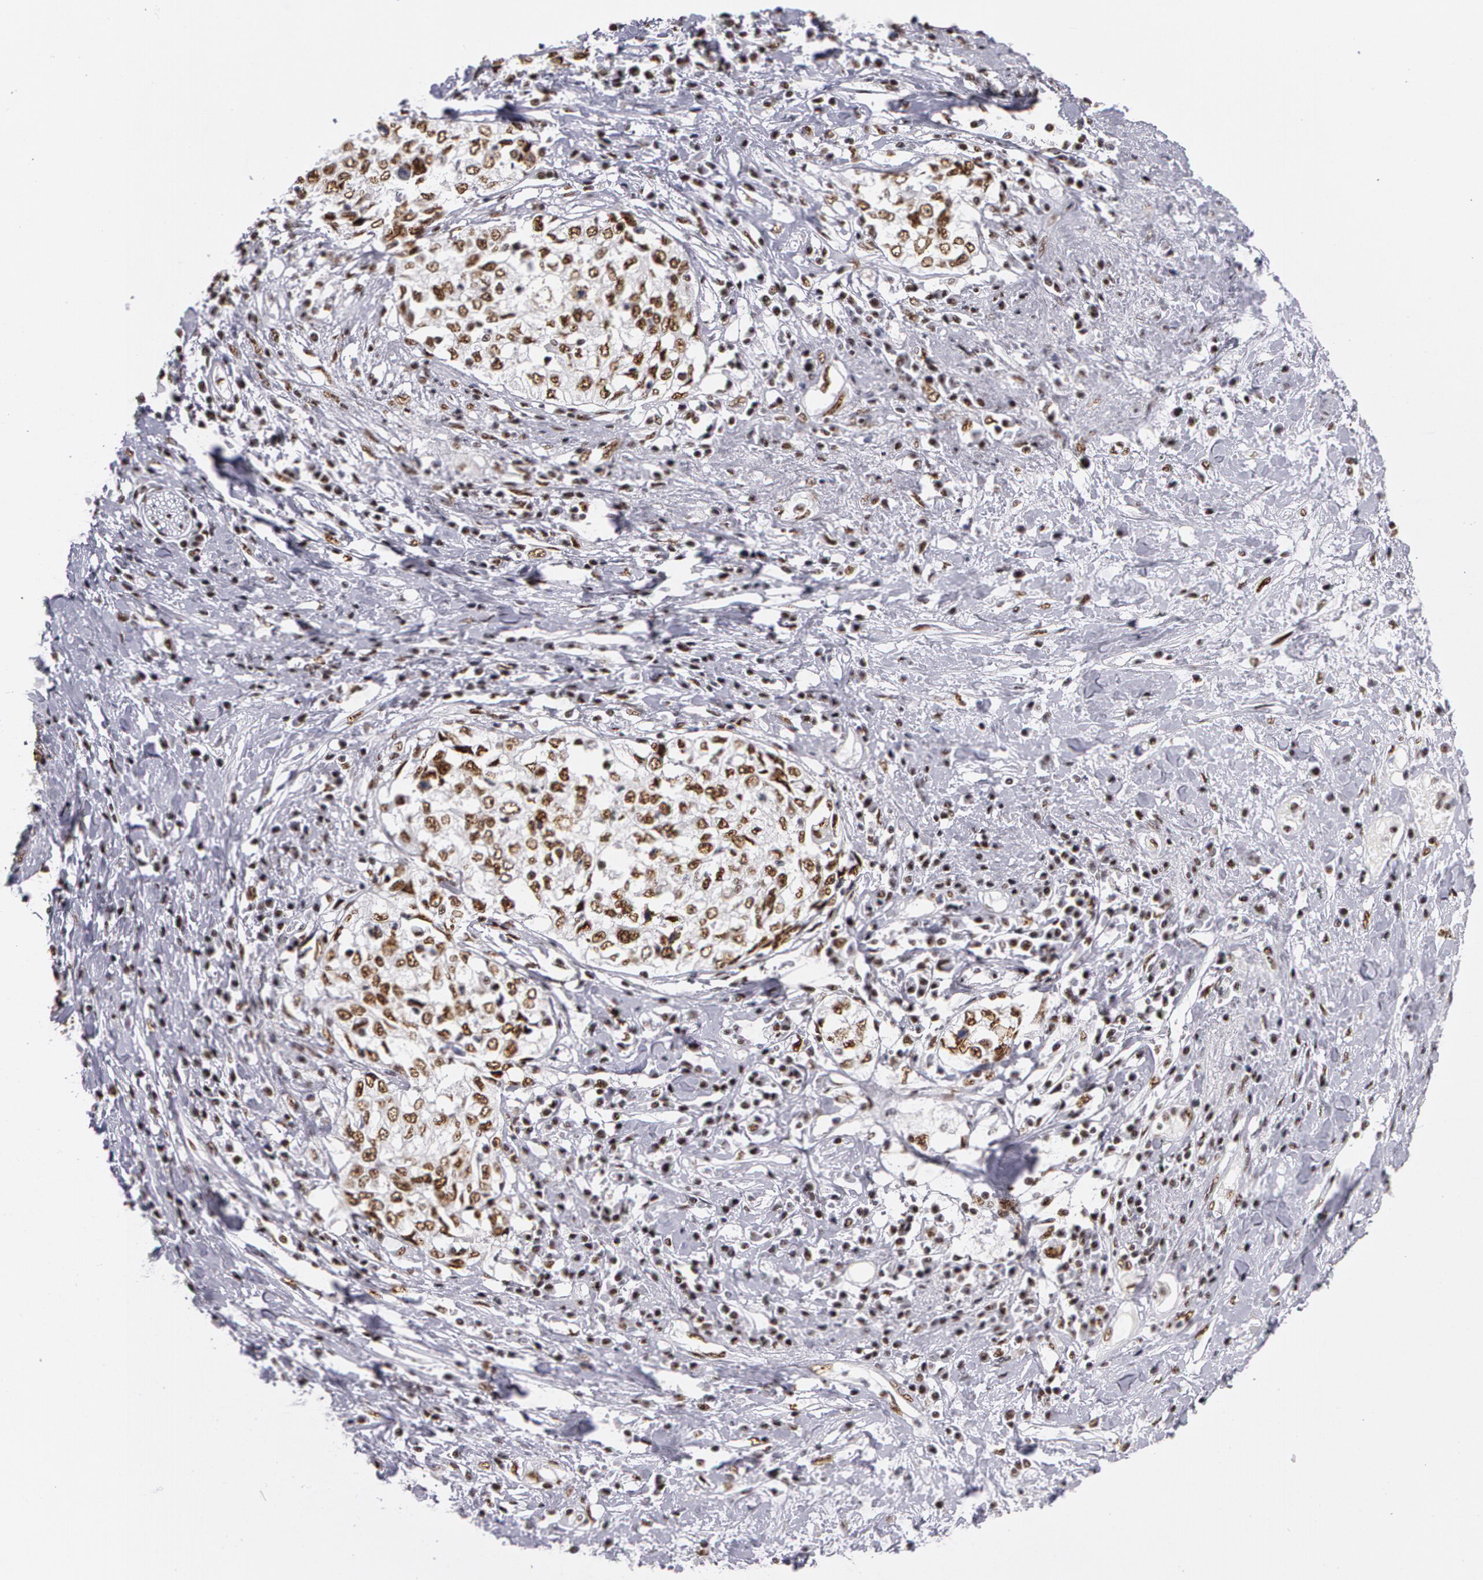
{"staining": {"intensity": "moderate", "quantity": ">75%", "location": "nuclear"}, "tissue": "cervical cancer", "cell_type": "Tumor cells", "image_type": "cancer", "snomed": [{"axis": "morphology", "description": "Squamous cell carcinoma, NOS"}, {"axis": "topography", "description": "Cervix"}], "caption": "Immunohistochemistry (DAB (3,3'-diaminobenzidine)) staining of squamous cell carcinoma (cervical) shows moderate nuclear protein staining in about >75% of tumor cells.", "gene": "PNN", "patient": {"sex": "female", "age": 57}}